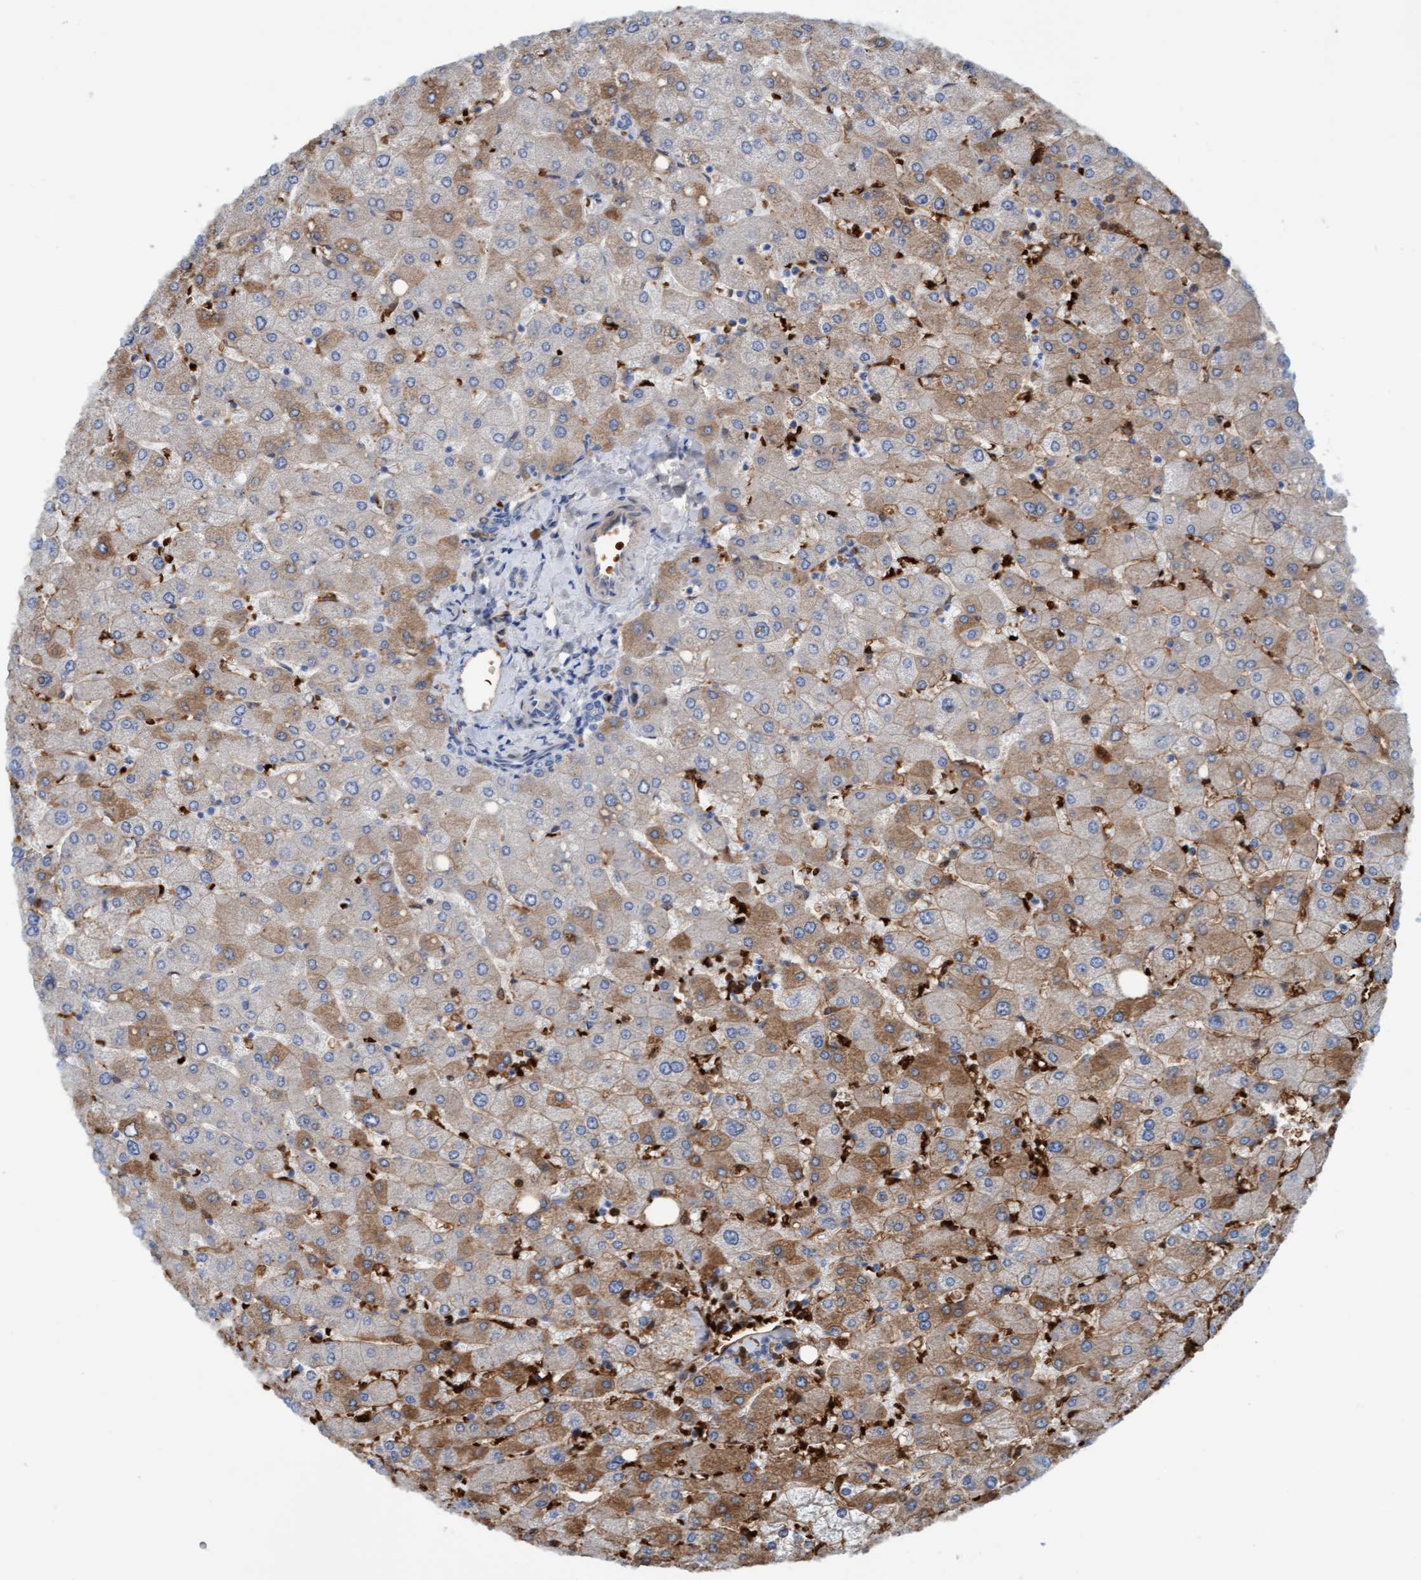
{"staining": {"intensity": "moderate", "quantity": "25%-75%", "location": "cytoplasmic/membranous"}, "tissue": "liver", "cell_type": "Cholangiocytes", "image_type": "normal", "snomed": [{"axis": "morphology", "description": "Normal tissue, NOS"}, {"axis": "topography", "description": "Liver"}], "caption": "Protein analysis of benign liver shows moderate cytoplasmic/membranous staining in approximately 25%-75% of cholangiocytes.", "gene": "P2RX5", "patient": {"sex": "male", "age": 55}}